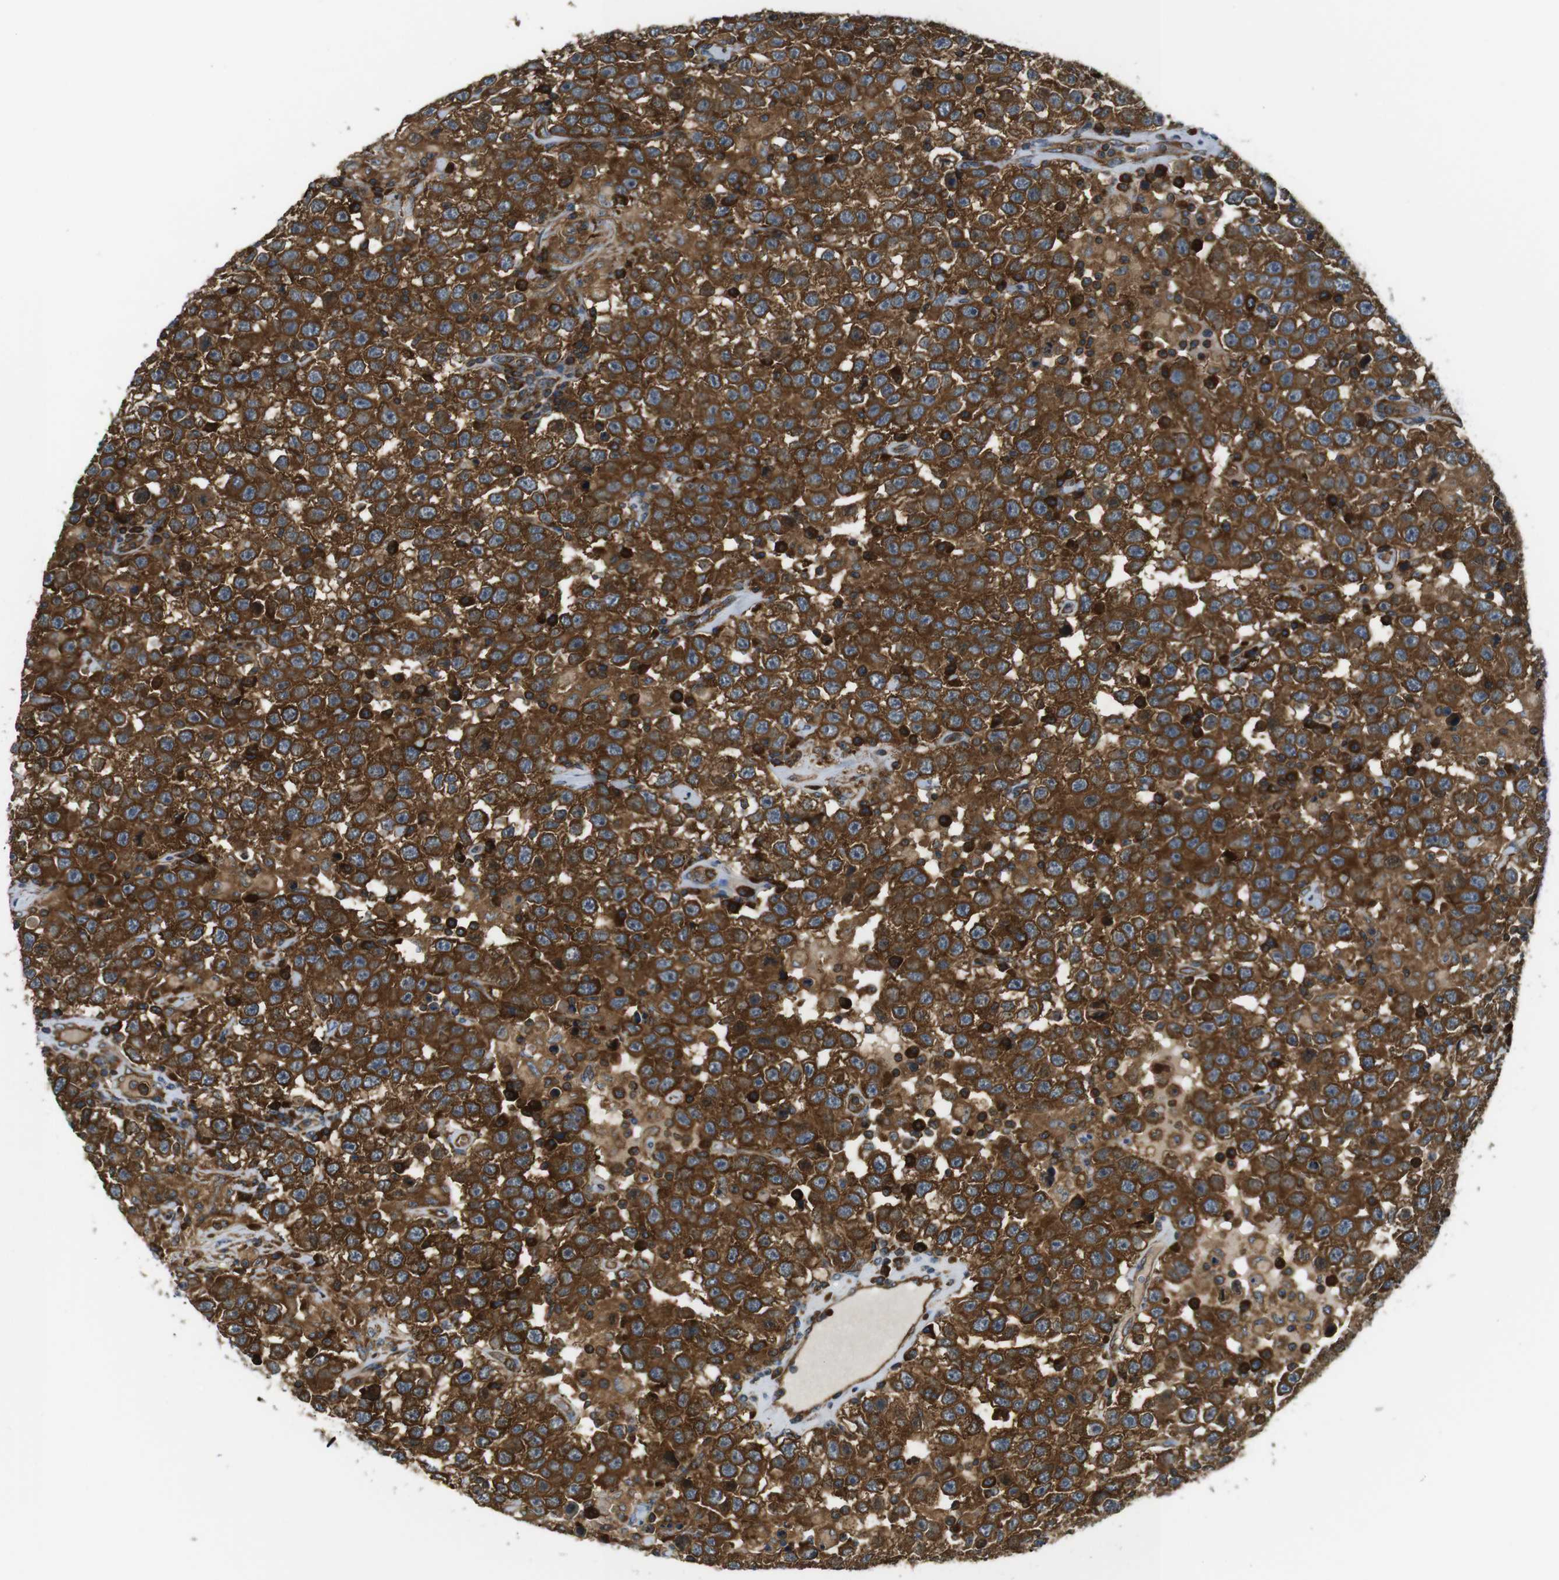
{"staining": {"intensity": "strong", "quantity": ">75%", "location": "cytoplasmic/membranous"}, "tissue": "testis cancer", "cell_type": "Tumor cells", "image_type": "cancer", "snomed": [{"axis": "morphology", "description": "Seminoma, NOS"}, {"axis": "topography", "description": "Testis"}], "caption": "Strong cytoplasmic/membranous positivity for a protein is present in approximately >75% of tumor cells of seminoma (testis) using IHC.", "gene": "TSC1", "patient": {"sex": "male", "age": 41}}